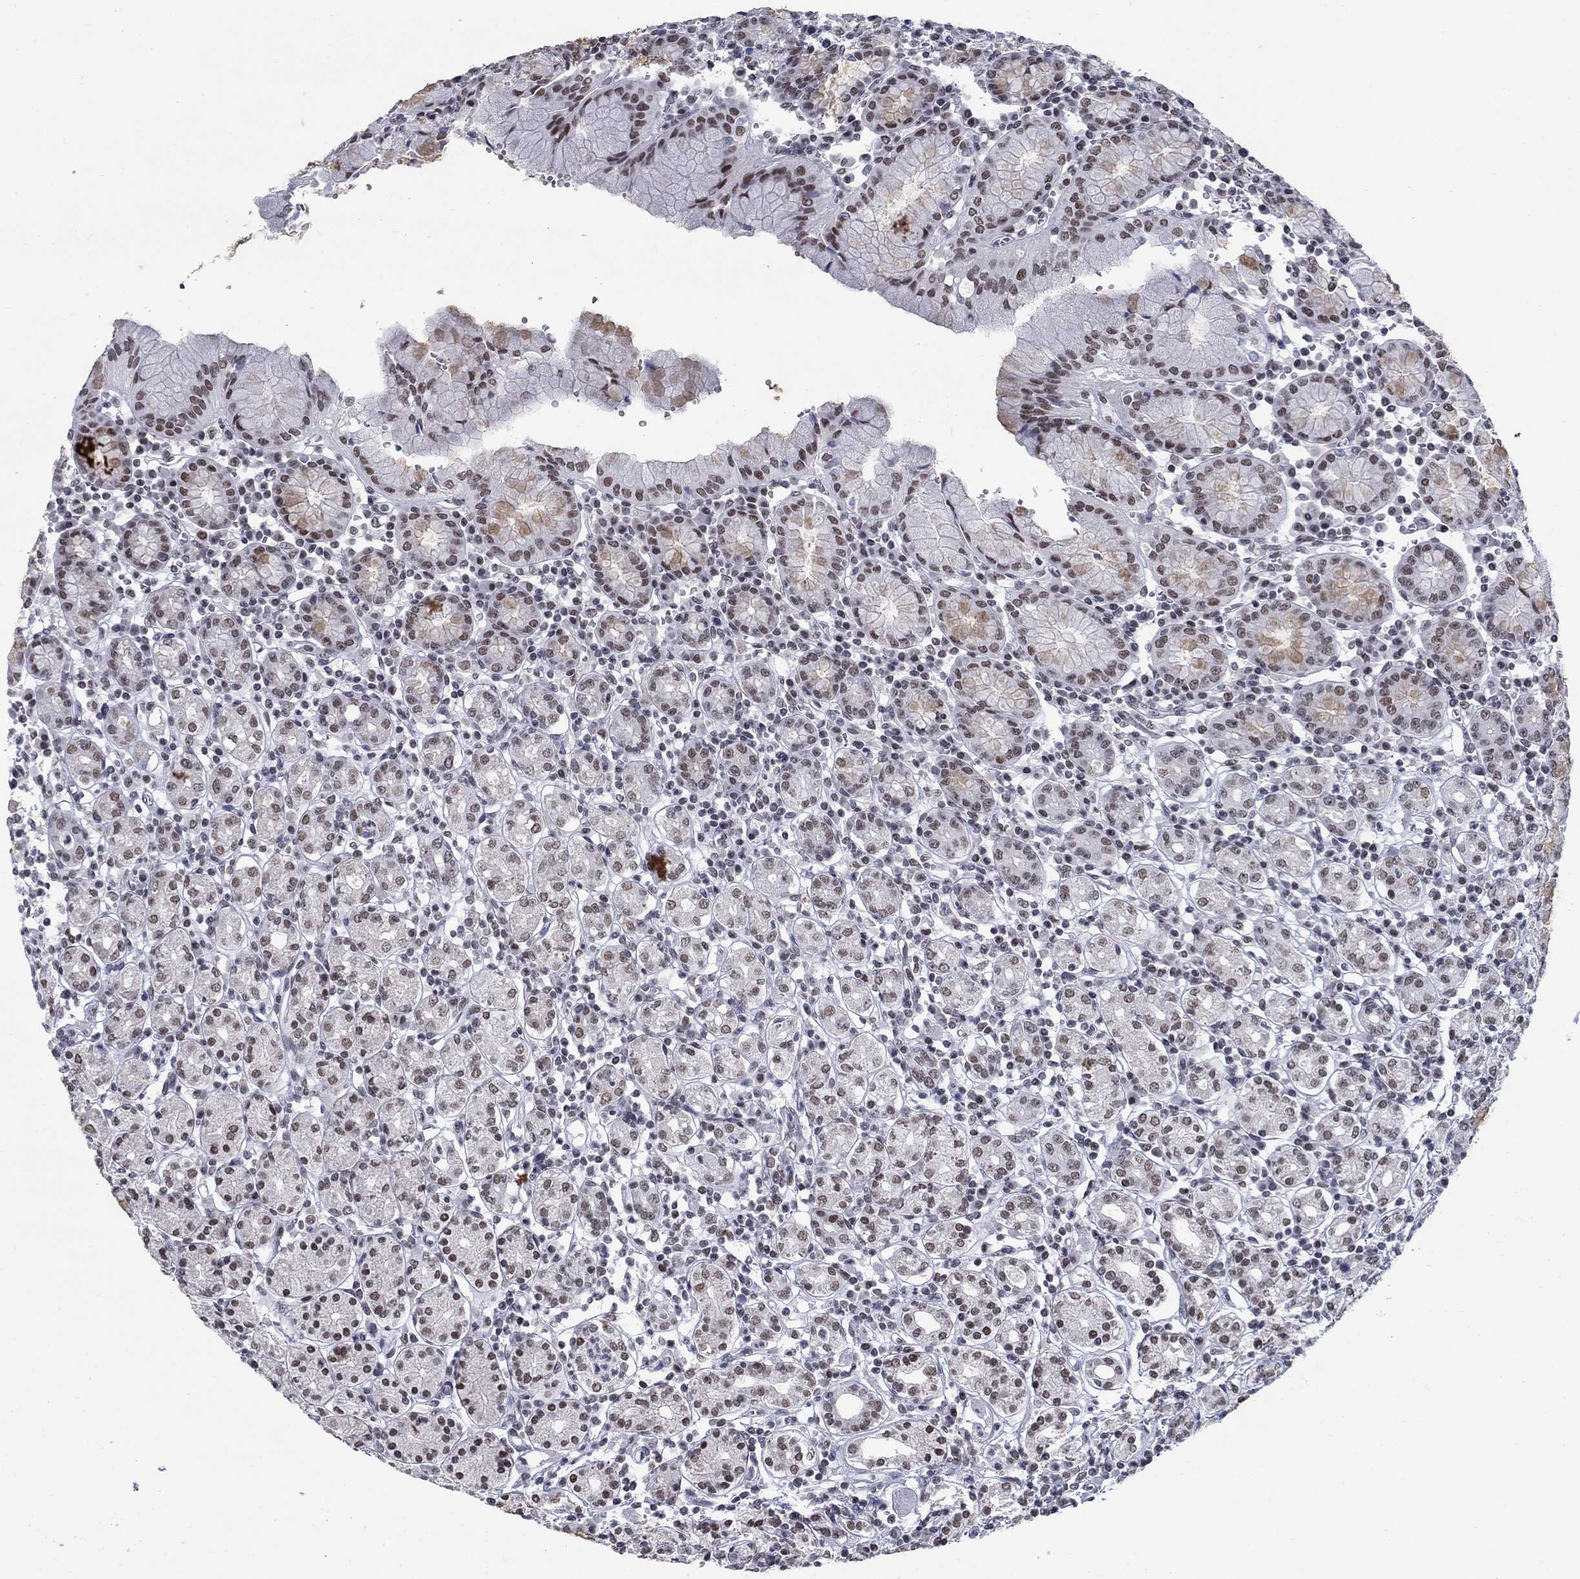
{"staining": {"intensity": "moderate", "quantity": "25%-75%", "location": "nuclear"}, "tissue": "stomach", "cell_type": "Glandular cells", "image_type": "normal", "snomed": [{"axis": "morphology", "description": "Normal tissue, NOS"}, {"axis": "topography", "description": "Stomach, upper"}, {"axis": "topography", "description": "Stomach"}], "caption": "An IHC image of benign tissue is shown. Protein staining in brown highlights moderate nuclear positivity in stomach within glandular cells.", "gene": "NPAS3", "patient": {"sex": "male", "age": 62}}